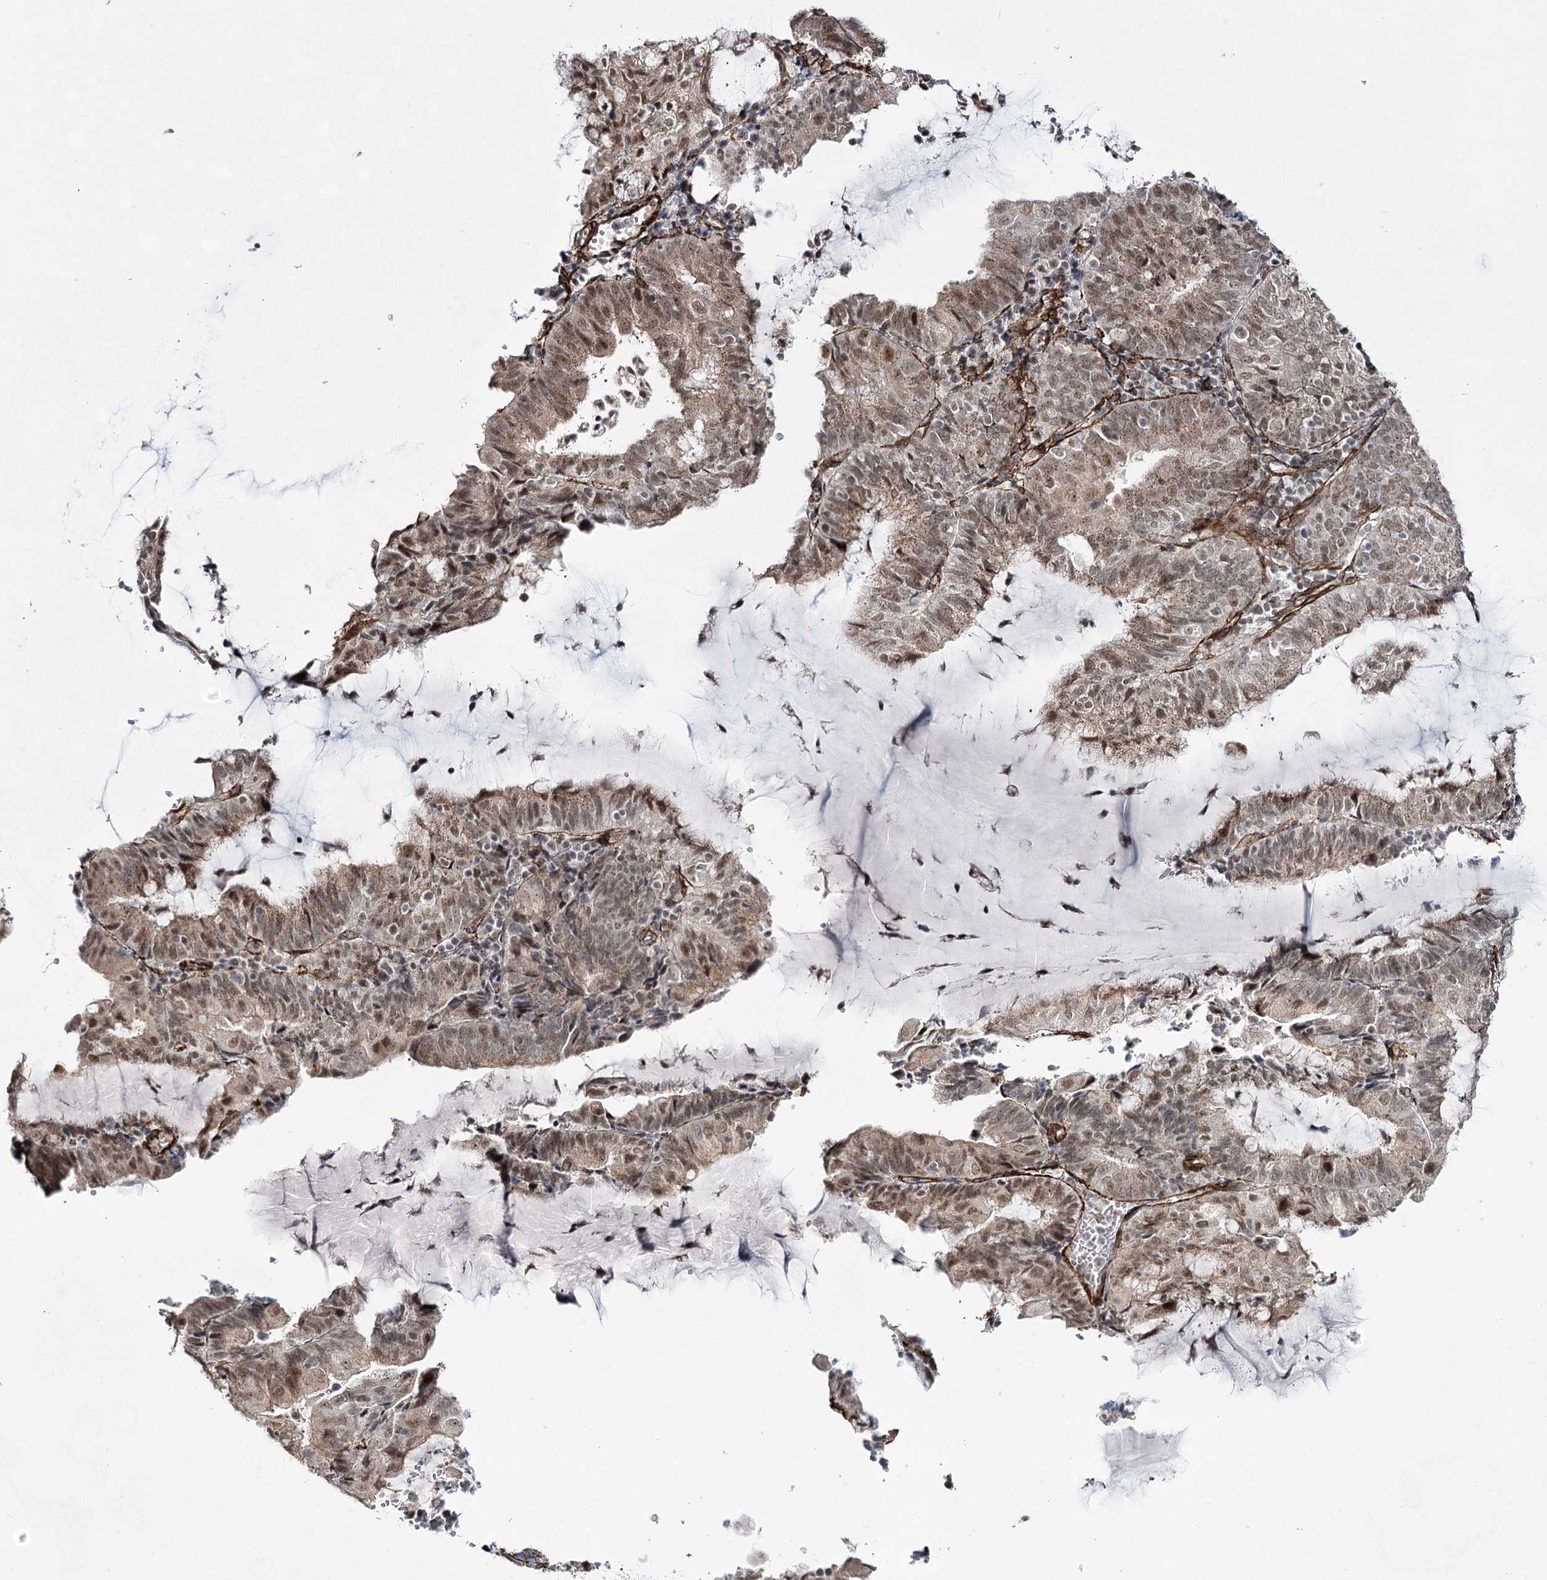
{"staining": {"intensity": "moderate", "quantity": ">75%", "location": "nuclear"}, "tissue": "endometrial cancer", "cell_type": "Tumor cells", "image_type": "cancer", "snomed": [{"axis": "morphology", "description": "Adenocarcinoma, NOS"}, {"axis": "topography", "description": "Endometrium"}], "caption": "Endometrial cancer (adenocarcinoma) was stained to show a protein in brown. There is medium levels of moderate nuclear expression in about >75% of tumor cells. (DAB (3,3'-diaminobenzidine) IHC with brightfield microscopy, high magnification).", "gene": "CWF19L1", "patient": {"sex": "female", "age": 81}}